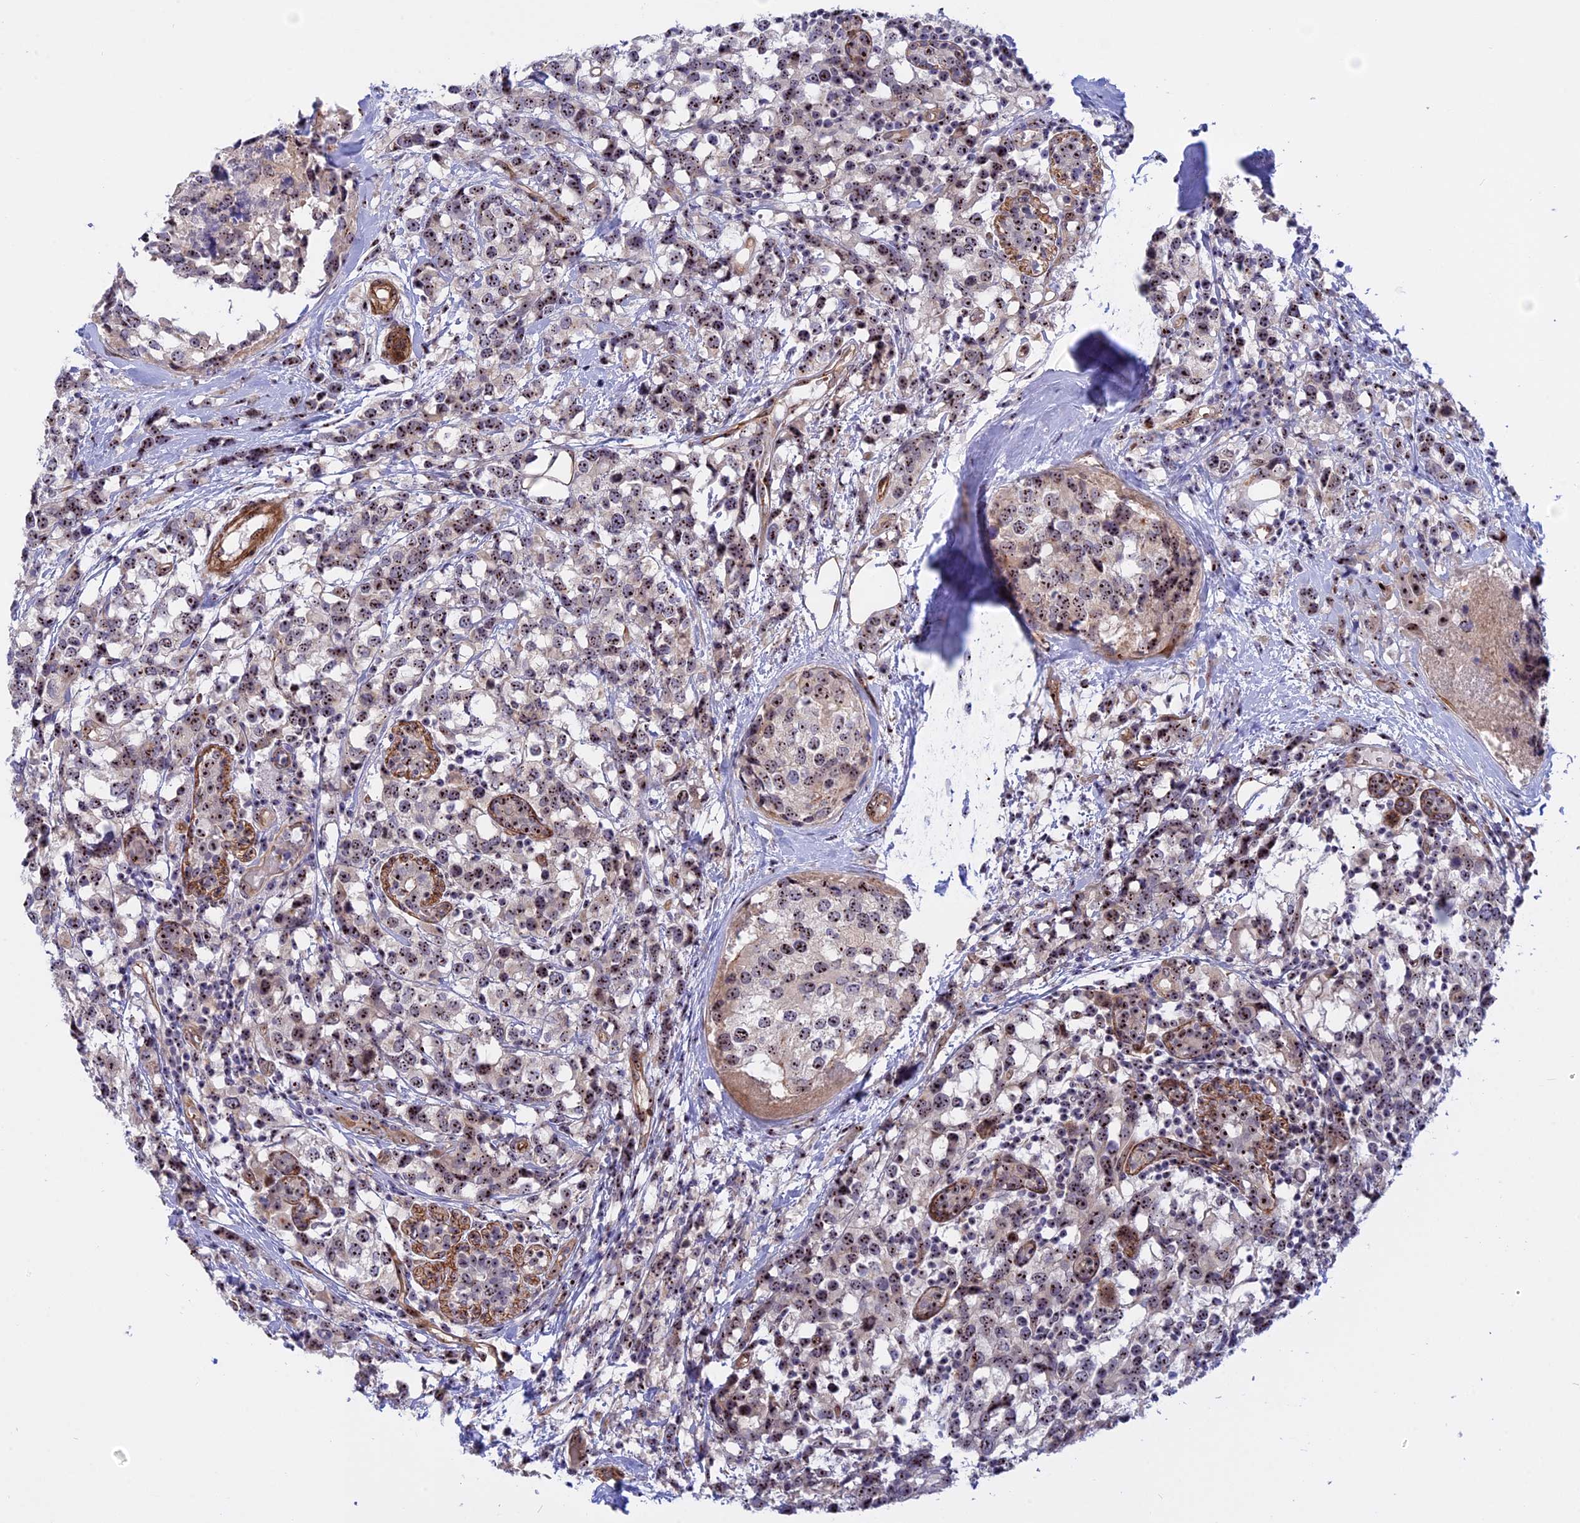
{"staining": {"intensity": "moderate", "quantity": ">75%", "location": "nuclear"}, "tissue": "breast cancer", "cell_type": "Tumor cells", "image_type": "cancer", "snomed": [{"axis": "morphology", "description": "Lobular carcinoma"}, {"axis": "topography", "description": "Breast"}], "caption": "Brown immunohistochemical staining in lobular carcinoma (breast) exhibits moderate nuclear staining in approximately >75% of tumor cells.", "gene": "DBNDD1", "patient": {"sex": "female", "age": 59}}